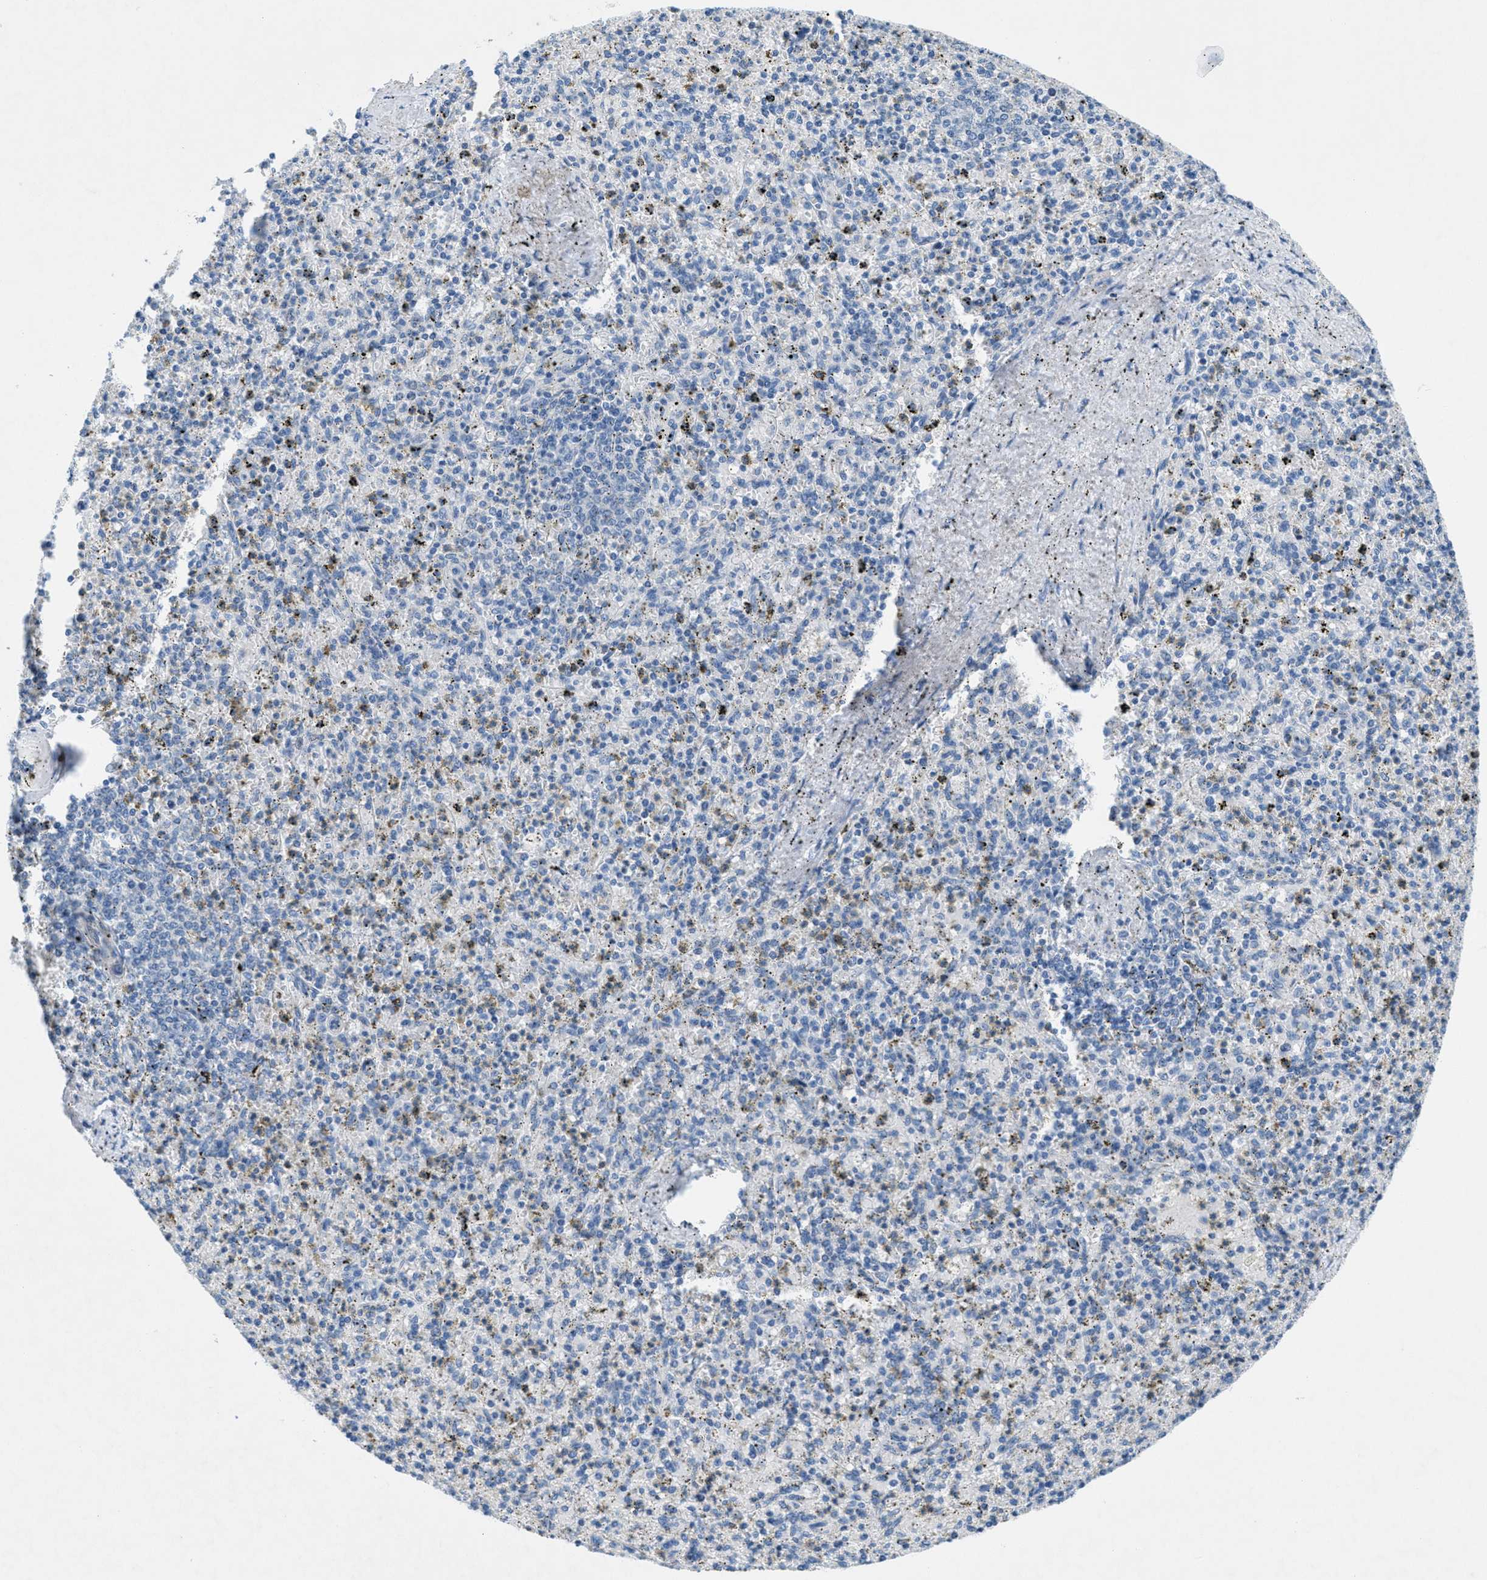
{"staining": {"intensity": "negative", "quantity": "none", "location": "none"}, "tissue": "spleen", "cell_type": "Cells in red pulp", "image_type": "normal", "snomed": [{"axis": "morphology", "description": "Normal tissue, NOS"}, {"axis": "topography", "description": "Spleen"}], "caption": "Immunohistochemical staining of unremarkable spleen demonstrates no significant positivity in cells in red pulp.", "gene": "GALNT17", "patient": {"sex": "male", "age": 72}}